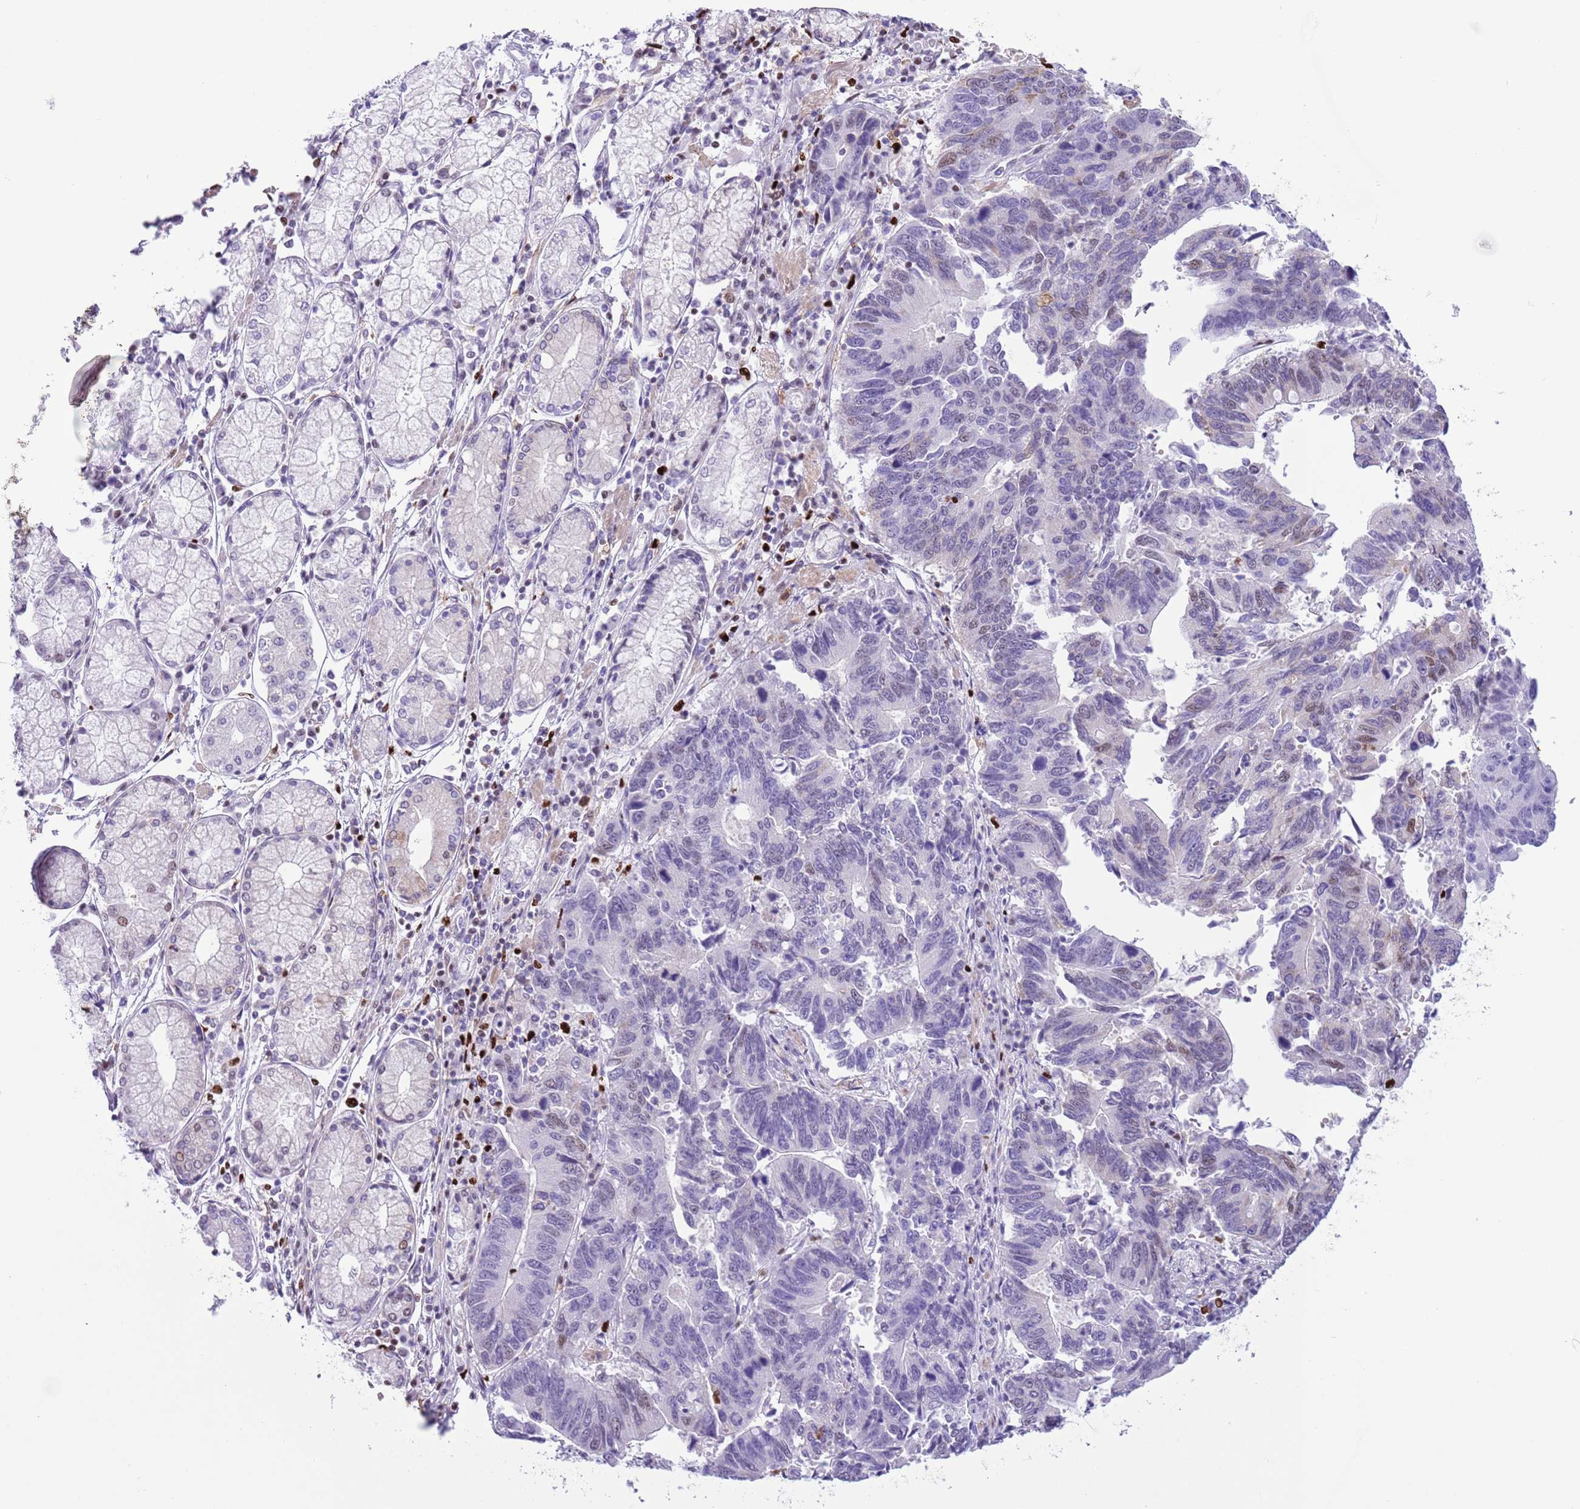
{"staining": {"intensity": "weak", "quantity": "<25%", "location": "nuclear"}, "tissue": "stomach cancer", "cell_type": "Tumor cells", "image_type": "cancer", "snomed": [{"axis": "morphology", "description": "Adenocarcinoma, NOS"}, {"axis": "topography", "description": "Stomach"}], "caption": "The IHC micrograph has no significant expression in tumor cells of stomach cancer (adenocarcinoma) tissue. (DAB (3,3'-diaminobenzidine) immunohistochemistry with hematoxylin counter stain).", "gene": "SLC7A14", "patient": {"sex": "male", "age": 59}}